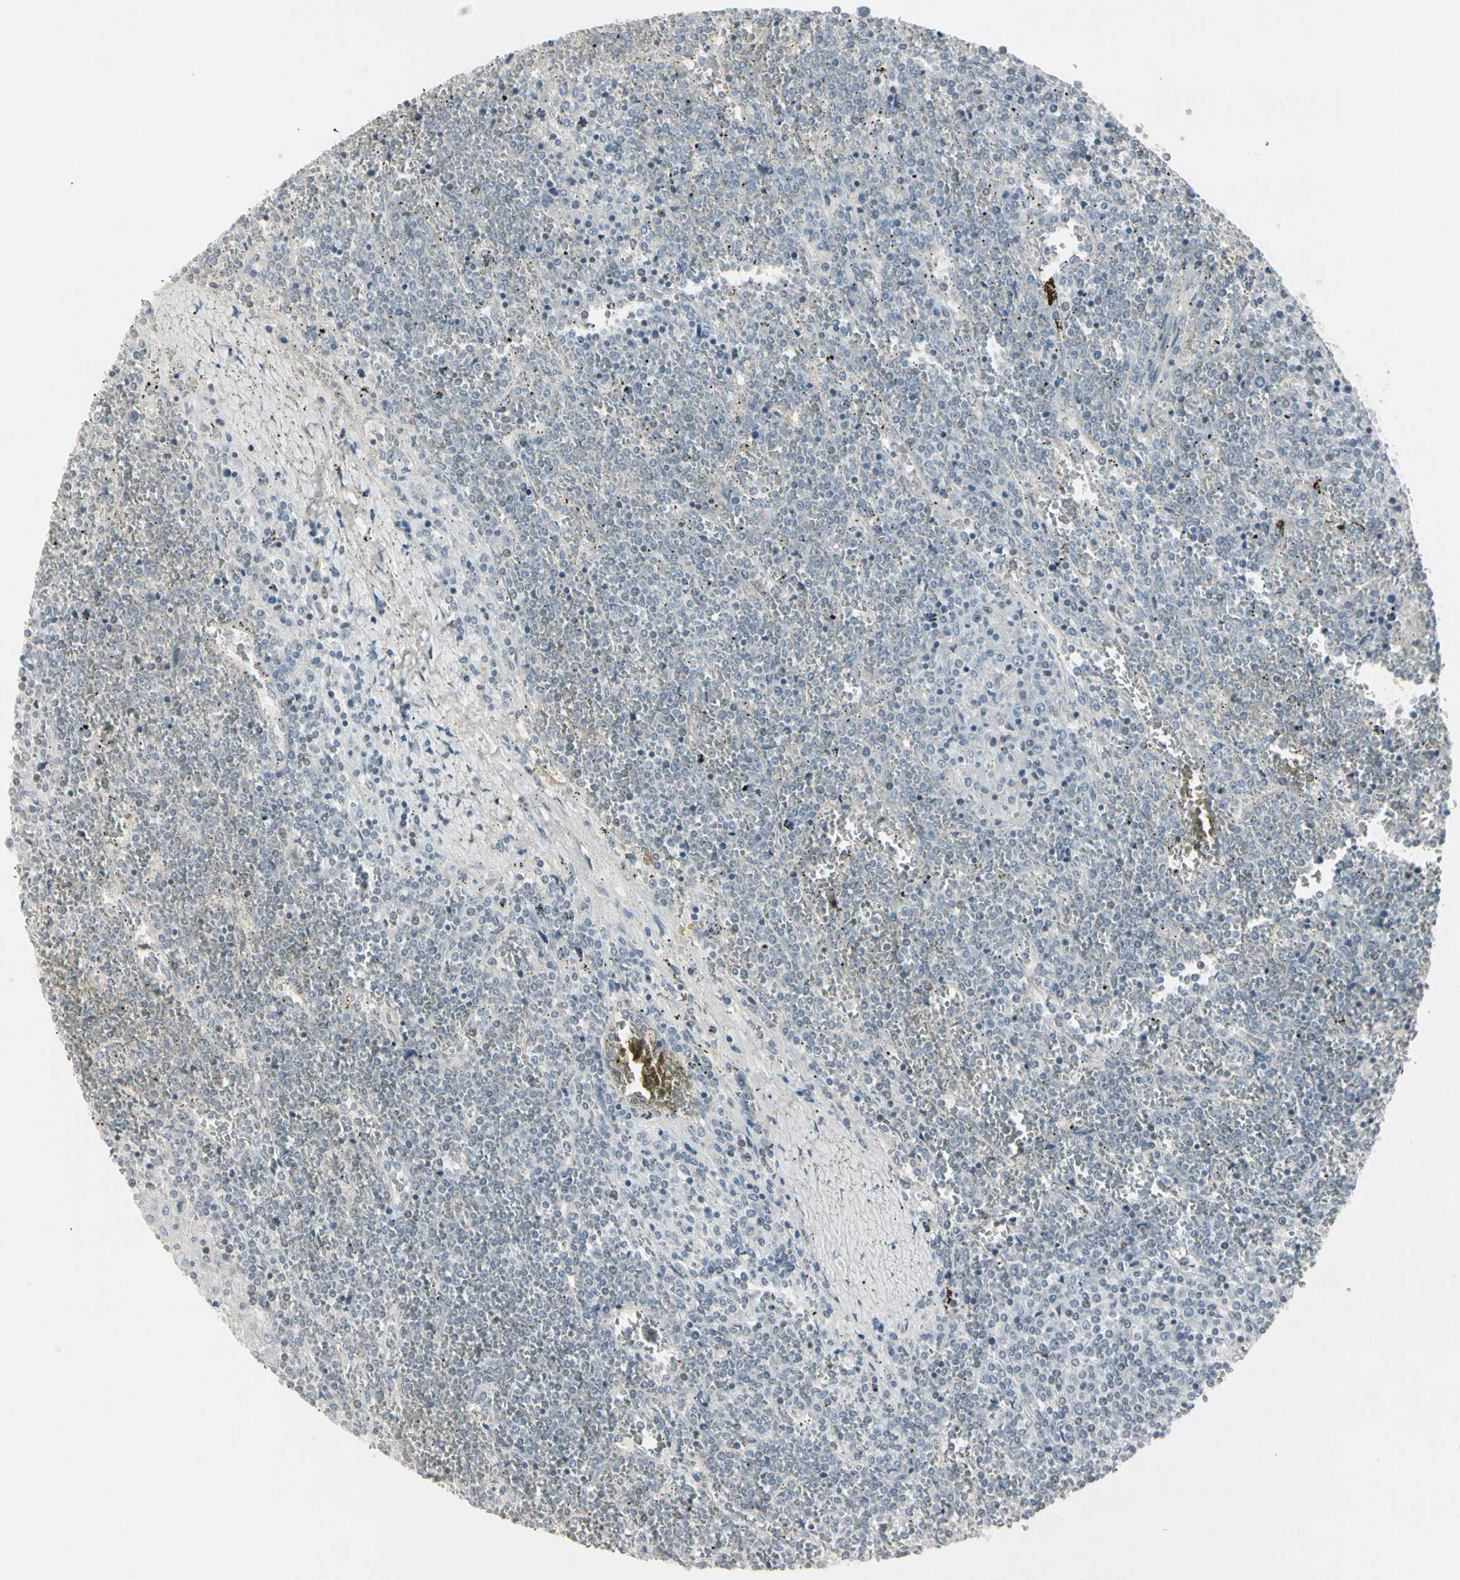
{"staining": {"intensity": "negative", "quantity": "none", "location": "none"}, "tissue": "lymphoma", "cell_type": "Tumor cells", "image_type": "cancer", "snomed": [{"axis": "morphology", "description": "Malignant lymphoma, non-Hodgkin's type, Low grade"}, {"axis": "topography", "description": "Spleen"}], "caption": "Human lymphoma stained for a protein using IHC displays no expression in tumor cells.", "gene": "DMPK", "patient": {"sex": "female", "age": 19}}